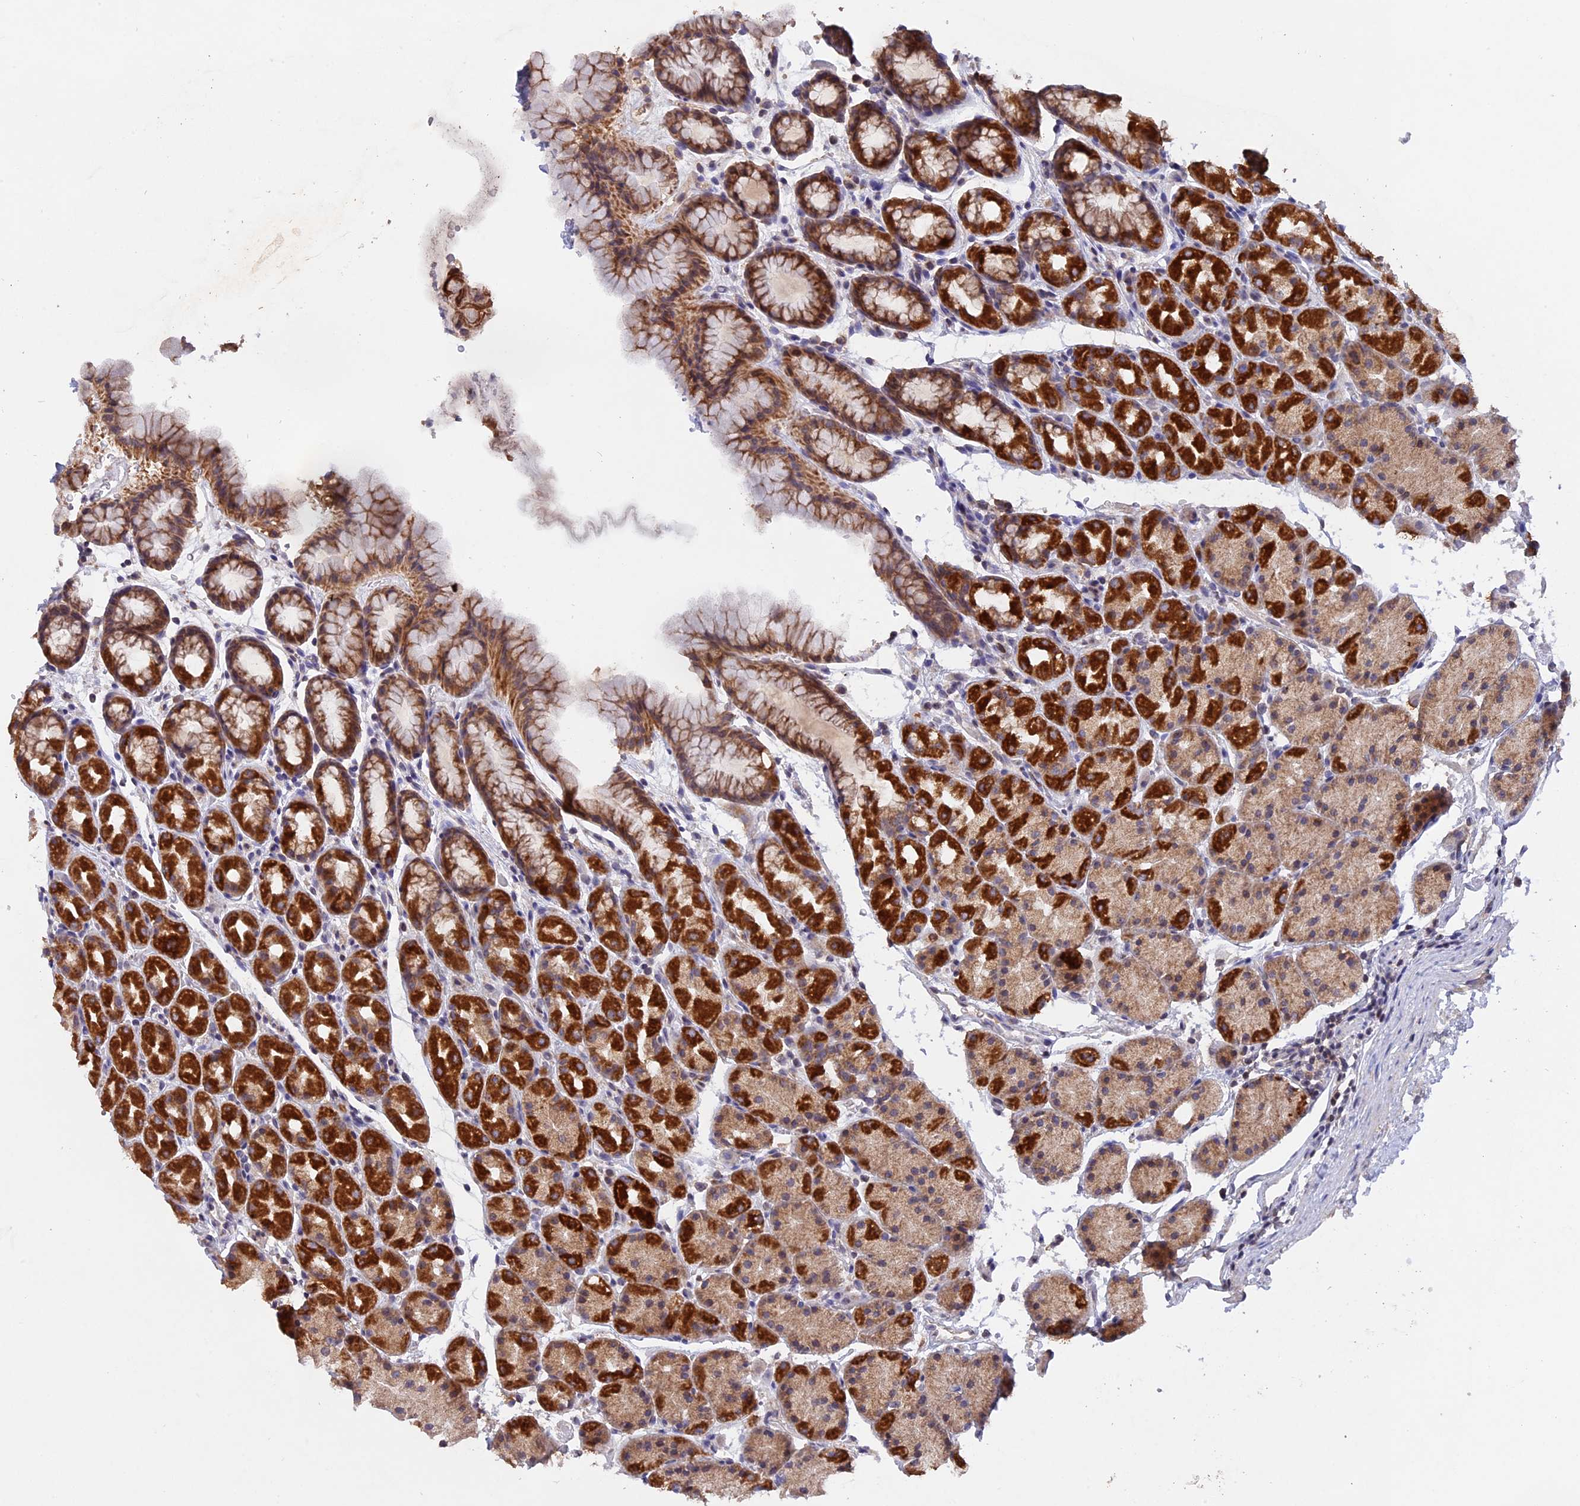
{"staining": {"intensity": "strong", "quantity": "25%-75%", "location": "cytoplasmic/membranous"}, "tissue": "stomach", "cell_type": "Glandular cells", "image_type": "normal", "snomed": [{"axis": "morphology", "description": "Normal tissue, NOS"}, {"axis": "topography", "description": "Stomach, upper"}, {"axis": "topography", "description": "Stomach"}], "caption": "A histopathology image of stomach stained for a protein reveals strong cytoplasmic/membranous brown staining in glandular cells. The staining was performed using DAB (3,3'-diaminobenzidine) to visualize the protein expression in brown, while the nuclei were stained in blue with hematoxylin (Magnification: 20x).", "gene": "MPV17L", "patient": {"sex": "male", "age": 47}}